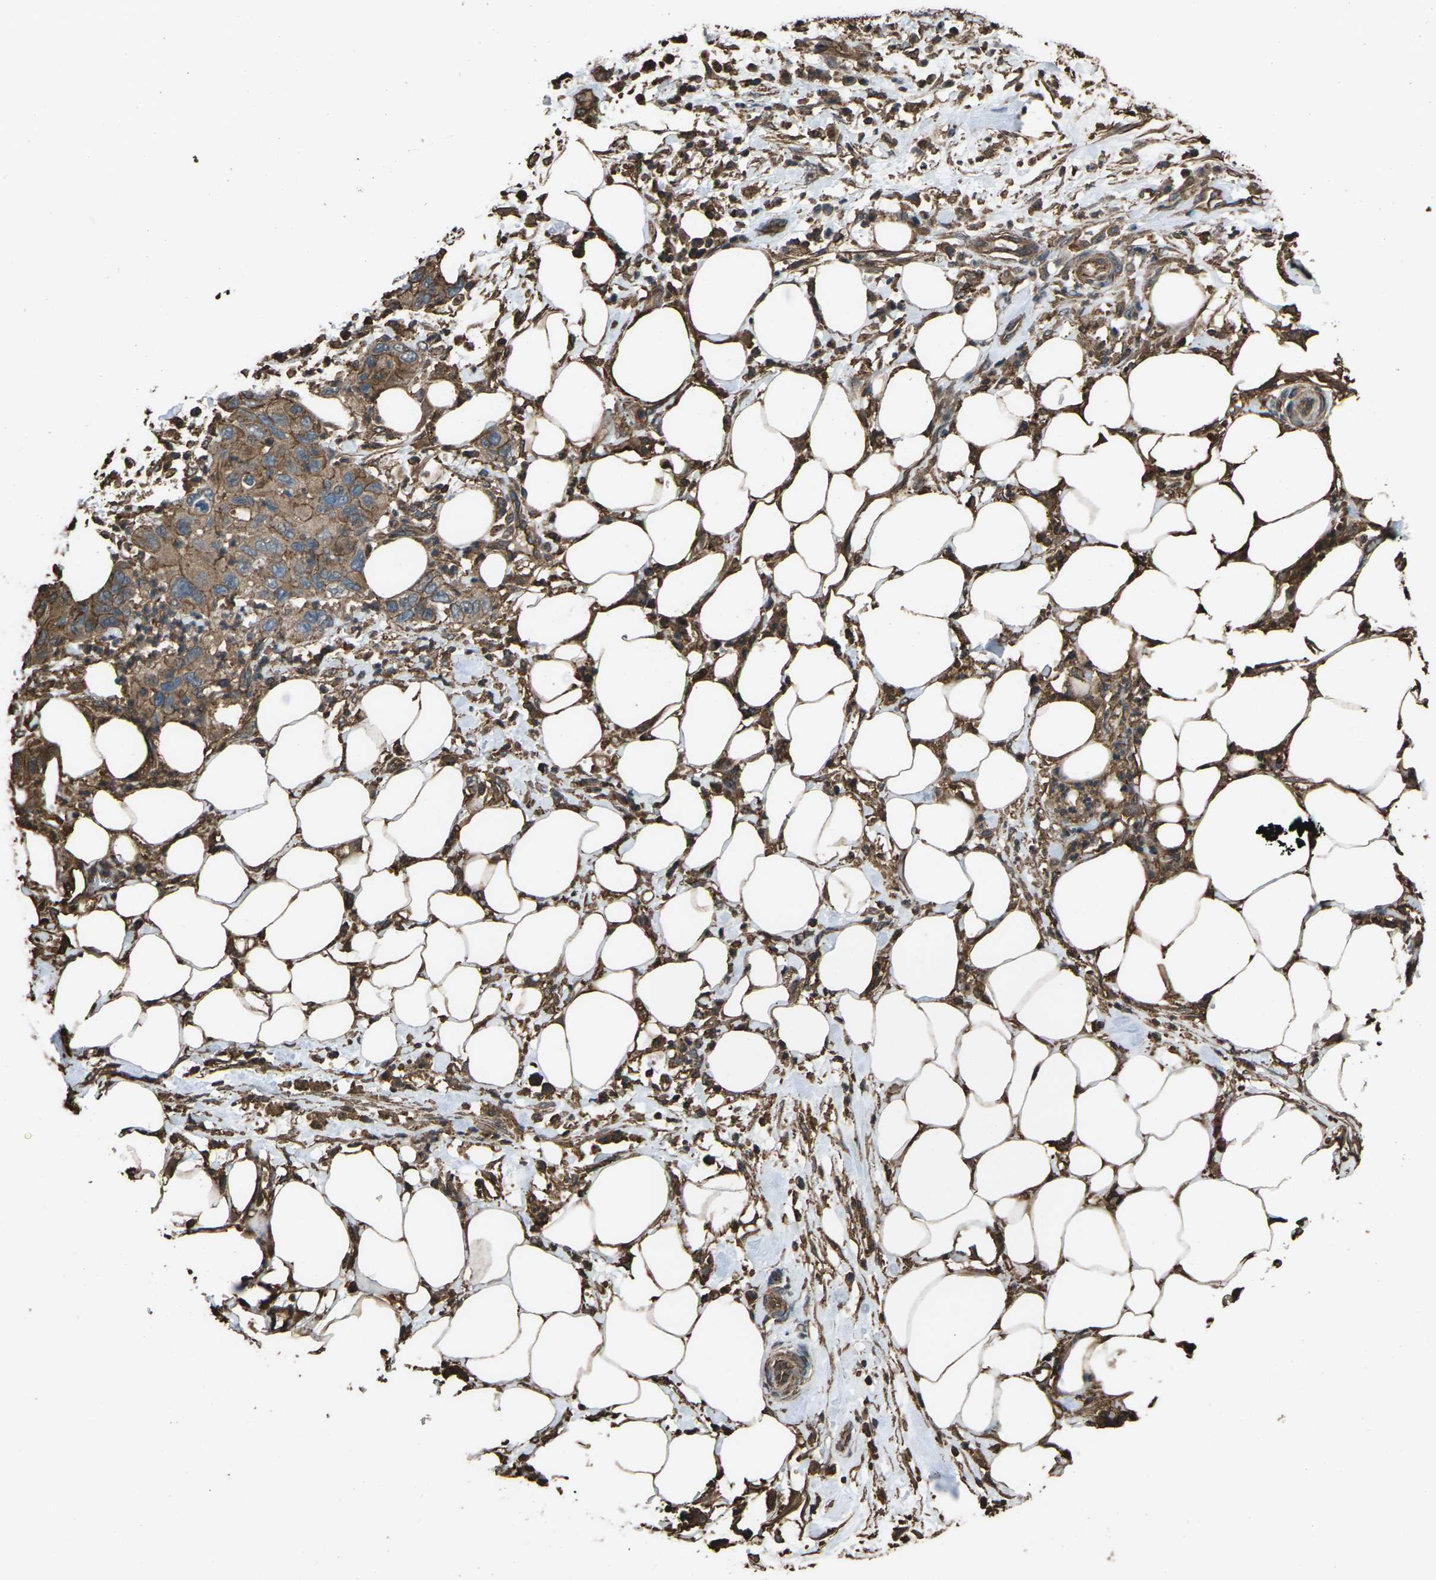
{"staining": {"intensity": "moderate", "quantity": ">75%", "location": "cytoplasmic/membranous"}, "tissue": "pancreatic cancer", "cell_type": "Tumor cells", "image_type": "cancer", "snomed": [{"axis": "morphology", "description": "Adenocarcinoma, NOS"}, {"axis": "topography", "description": "Pancreas"}], "caption": "About >75% of tumor cells in pancreatic cancer (adenocarcinoma) reveal moderate cytoplasmic/membranous protein expression as visualized by brown immunohistochemical staining.", "gene": "DHPS", "patient": {"sex": "female", "age": 71}}